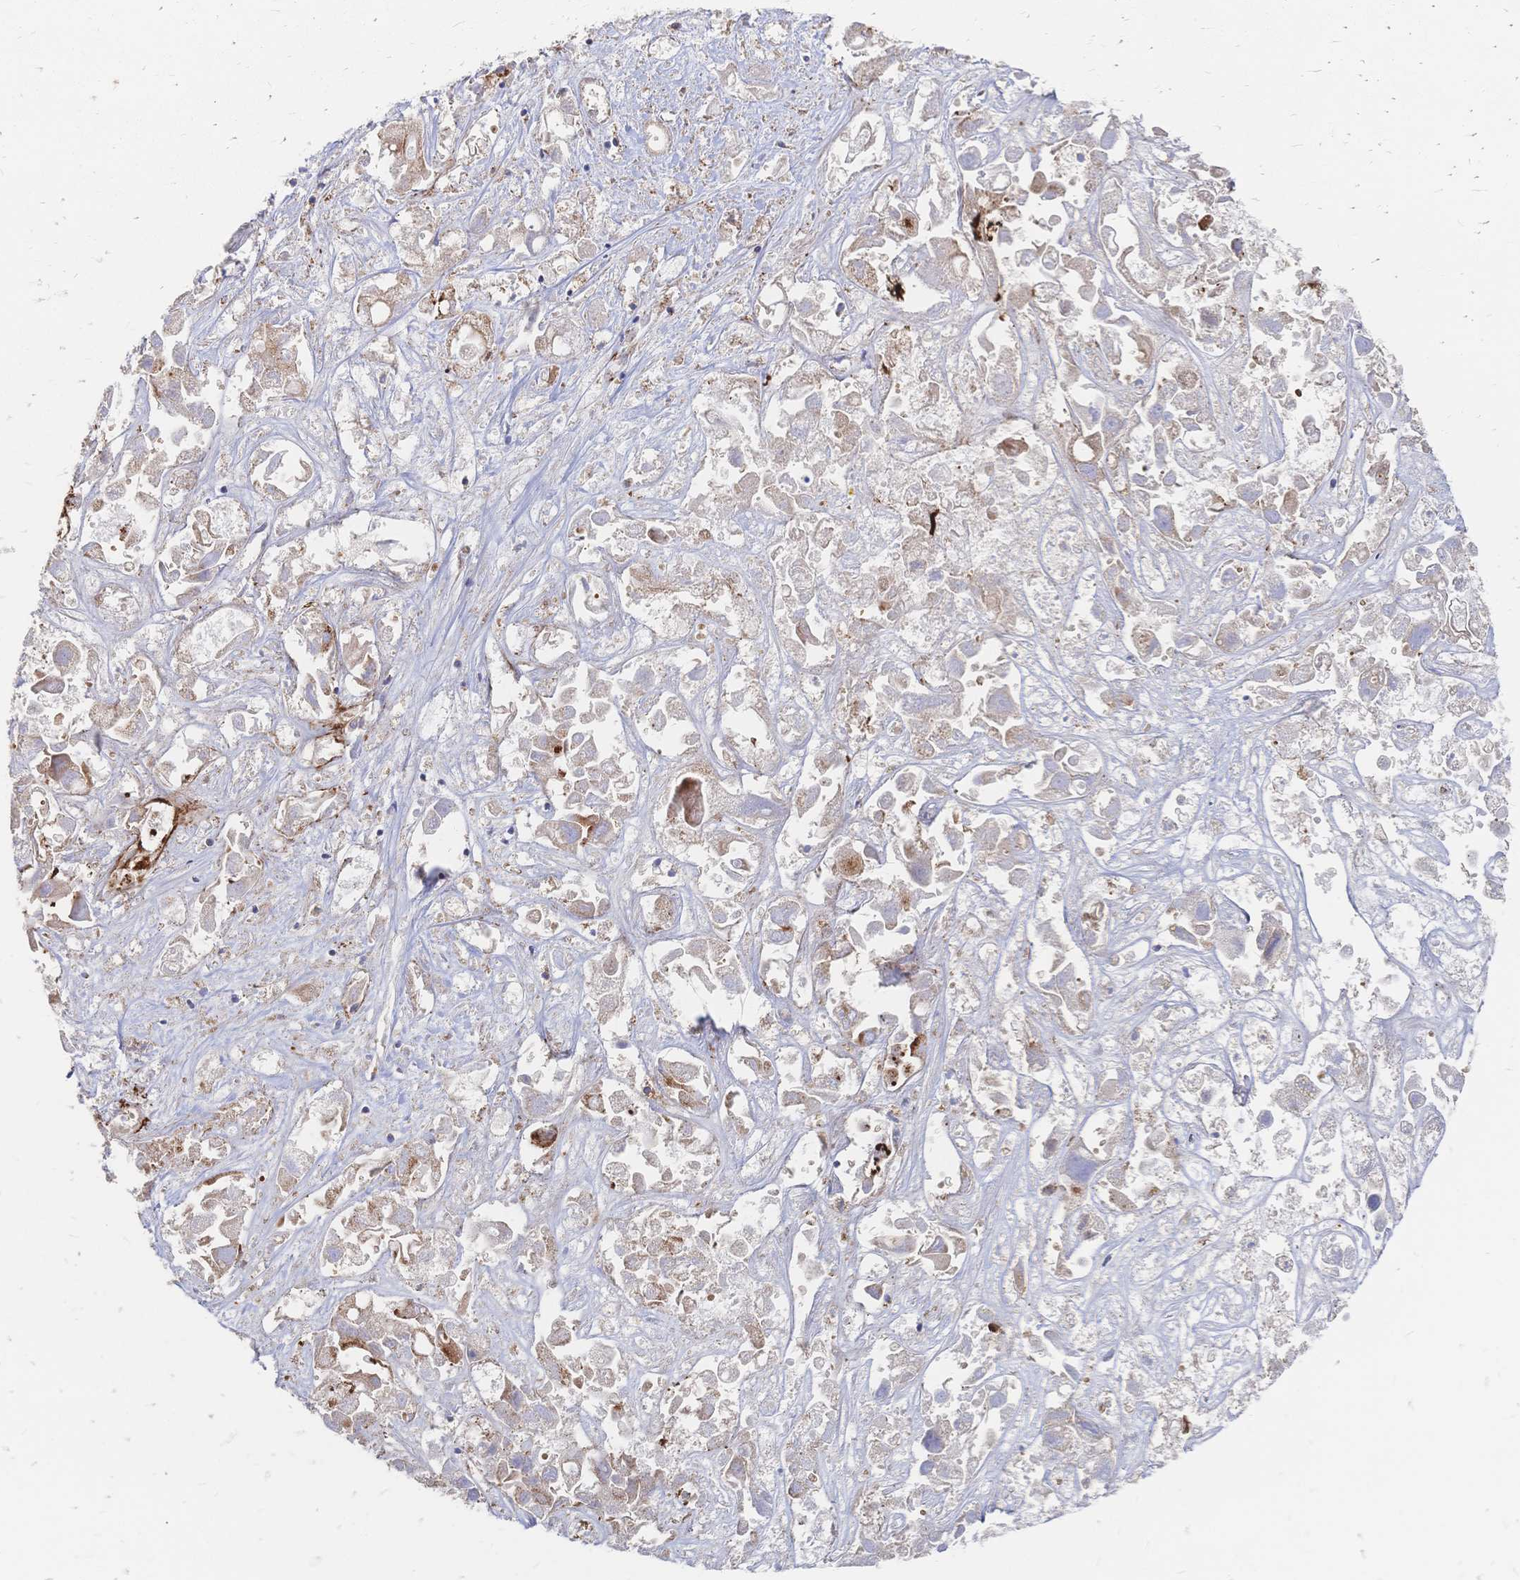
{"staining": {"intensity": "weak", "quantity": "25%-75%", "location": "cytoplasmic/membranous"}, "tissue": "liver cancer", "cell_type": "Tumor cells", "image_type": "cancer", "snomed": [{"axis": "morphology", "description": "Cholangiocarcinoma"}, {"axis": "topography", "description": "Liver"}], "caption": "Cholangiocarcinoma (liver) was stained to show a protein in brown. There is low levels of weak cytoplasmic/membranous staining in approximately 25%-75% of tumor cells.", "gene": "SORBS1", "patient": {"sex": "male", "age": 81}}